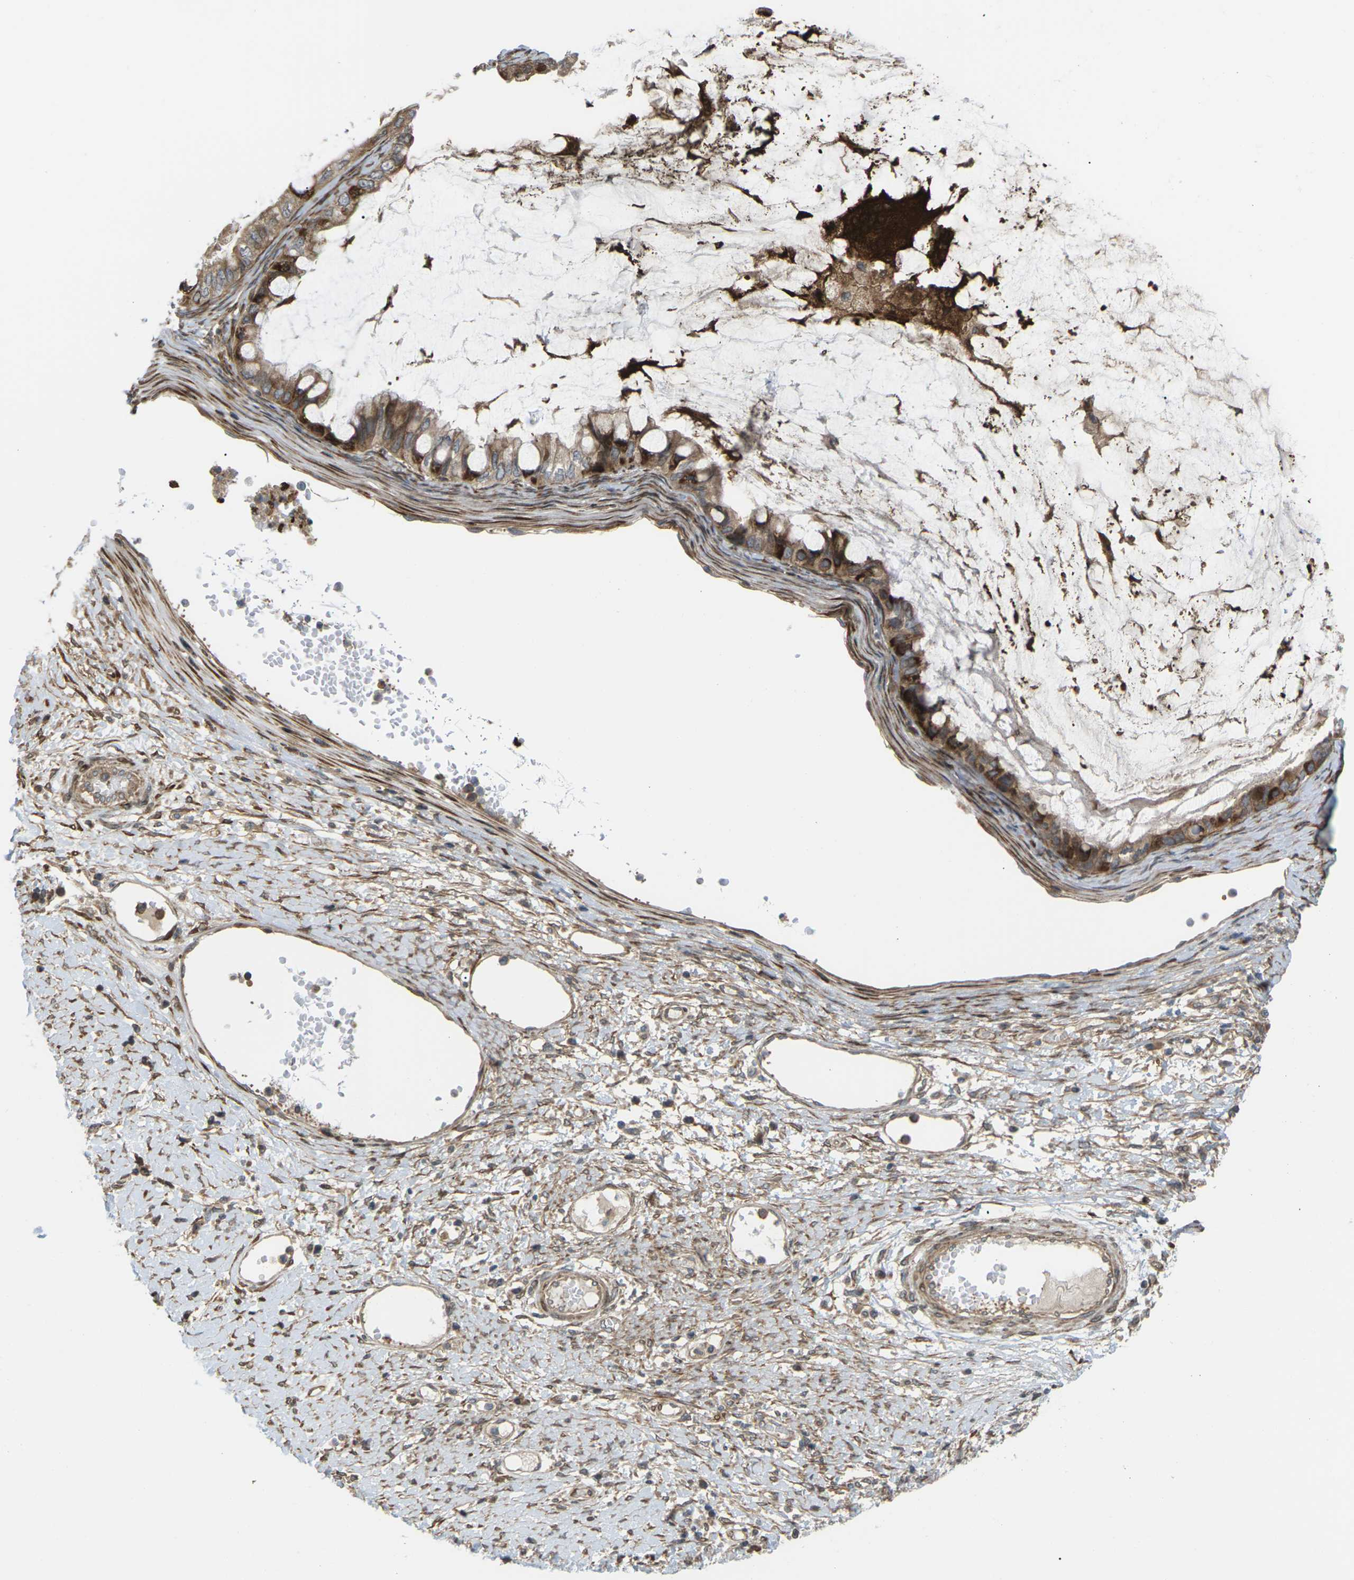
{"staining": {"intensity": "moderate", "quantity": ">75%", "location": "cytoplasmic/membranous"}, "tissue": "ovarian cancer", "cell_type": "Tumor cells", "image_type": "cancer", "snomed": [{"axis": "morphology", "description": "Cystadenocarcinoma, mucinous, NOS"}, {"axis": "topography", "description": "Ovary"}], "caption": "Ovarian cancer (mucinous cystadenocarcinoma) stained with a protein marker reveals moderate staining in tumor cells.", "gene": "ROBO1", "patient": {"sex": "female", "age": 80}}